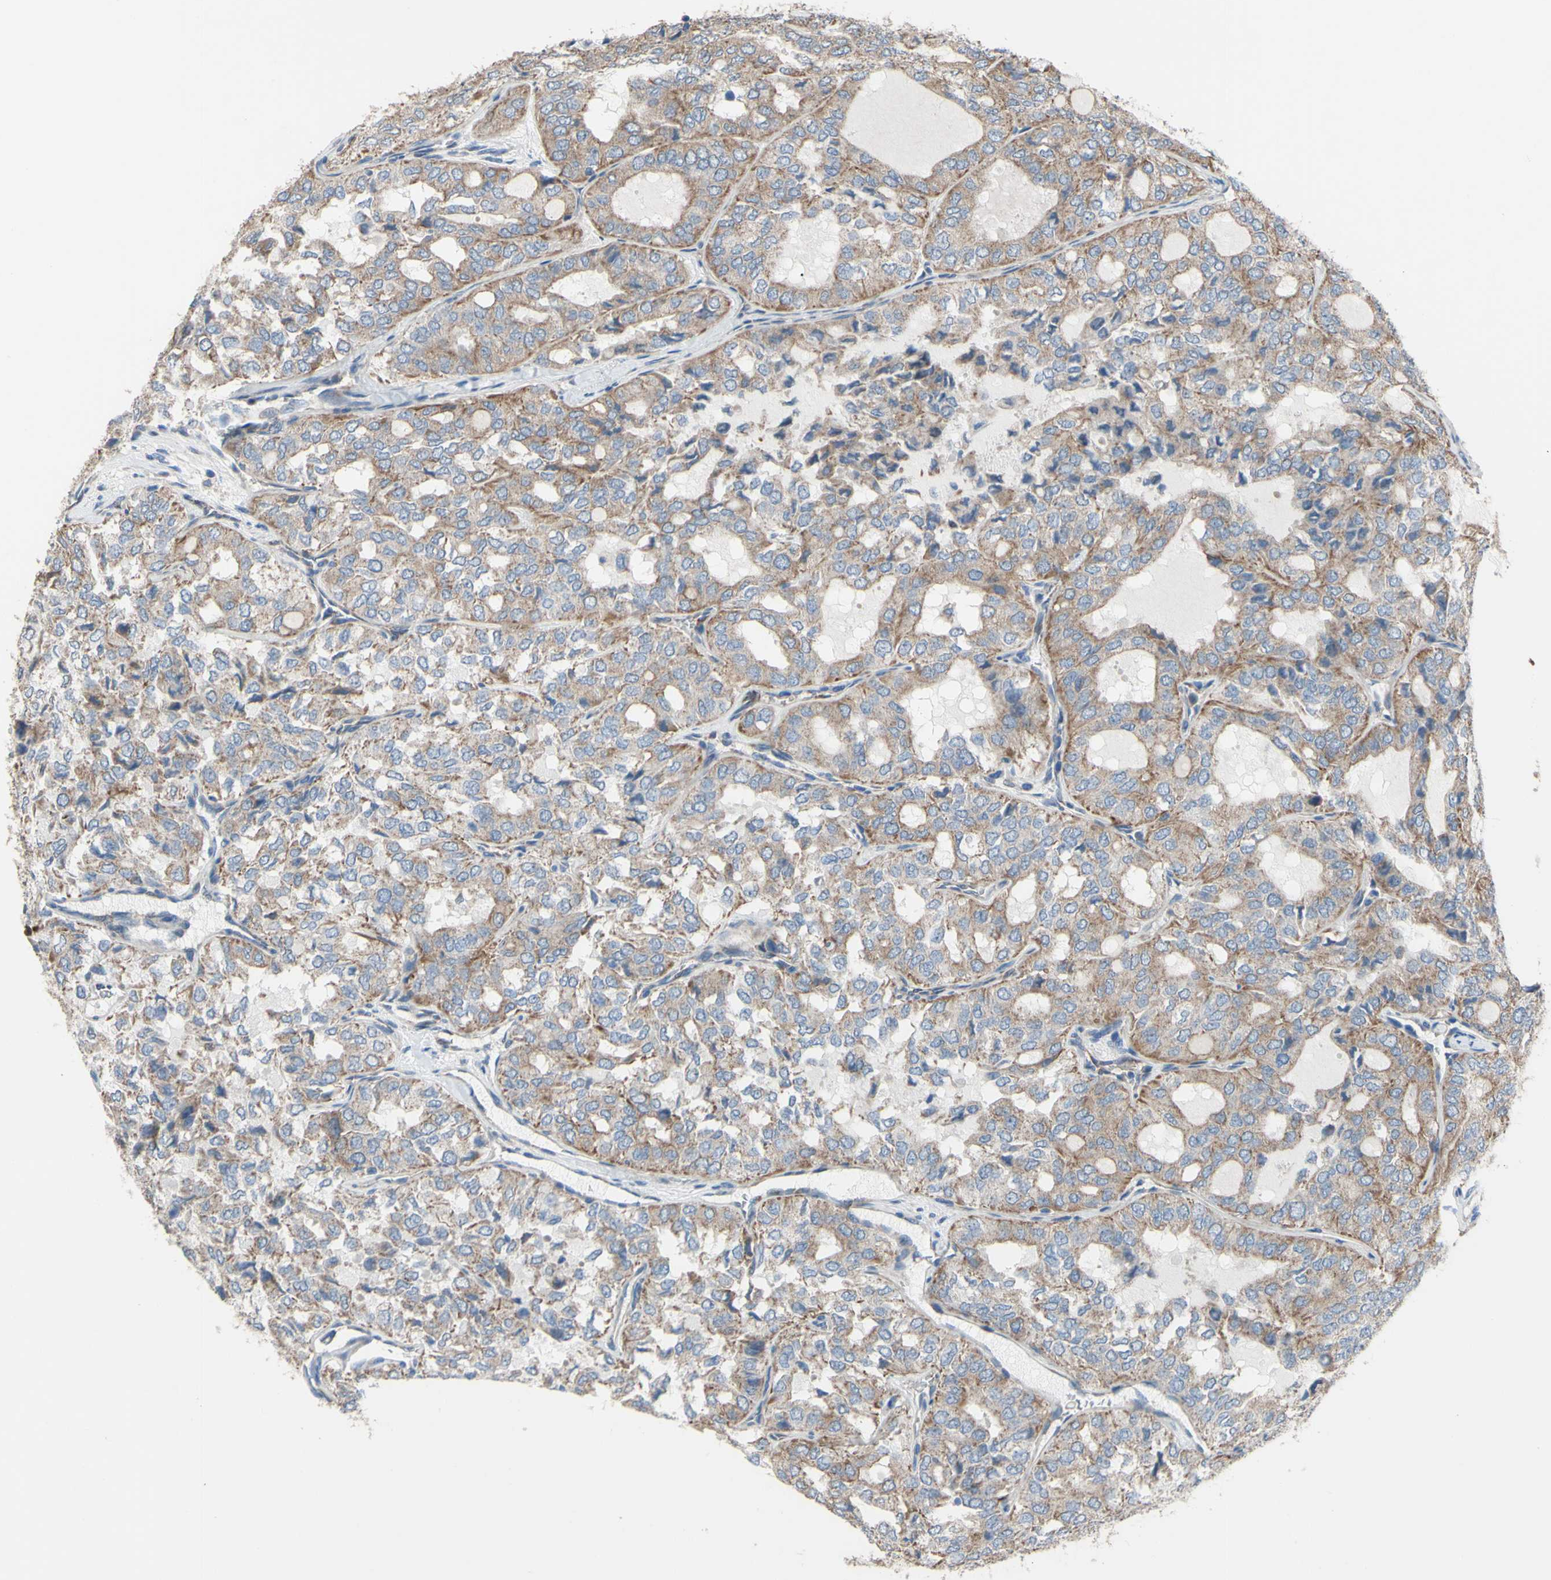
{"staining": {"intensity": "moderate", "quantity": "25%-75%", "location": "cytoplasmic/membranous"}, "tissue": "thyroid cancer", "cell_type": "Tumor cells", "image_type": "cancer", "snomed": [{"axis": "morphology", "description": "Follicular adenoma carcinoma, NOS"}, {"axis": "topography", "description": "Thyroid gland"}], "caption": "Protein expression analysis of thyroid cancer (follicular adenoma carcinoma) reveals moderate cytoplasmic/membranous staining in about 25%-75% of tumor cells. (DAB (3,3'-diaminobenzidine) IHC, brown staining for protein, blue staining for nuclei).", "gene": "GRAMD2B", "patient": {"sex": "male", "age": 75}}